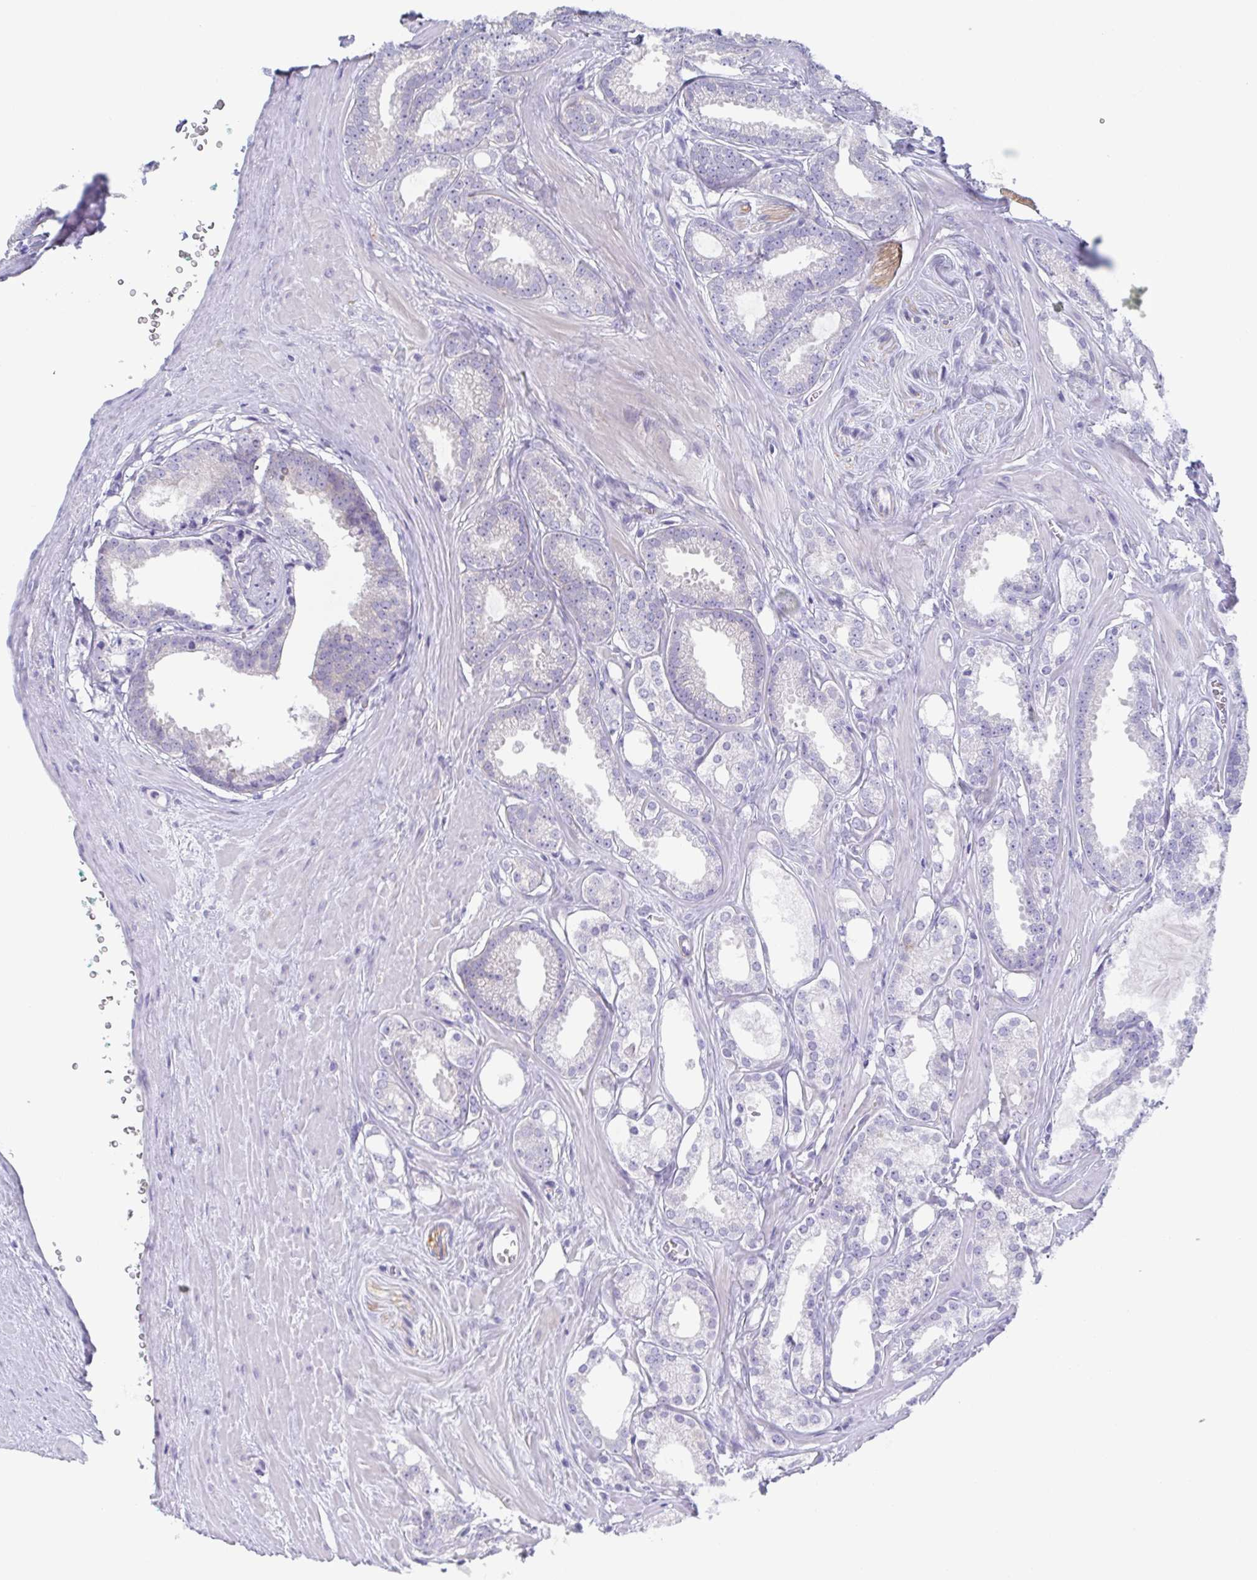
{"staining": {"intensity": "negative", "quantity": "none", "location": "none"}, "tissue": "prostate cancer", "cell_type": "Tumor cells", "image_type": "cancer", "snomed": [{"axis": "morphology", "description": "Adenocarcinoma, Low grade"}, {"axis": "topography", "description": "Prostate"}], "caption": "Immunohistochemical staining of prostate cancer shows no significant staining in tumor cells.", "gene": "DYNC1I1", "patient": {"sex": "male", "age": 65}}